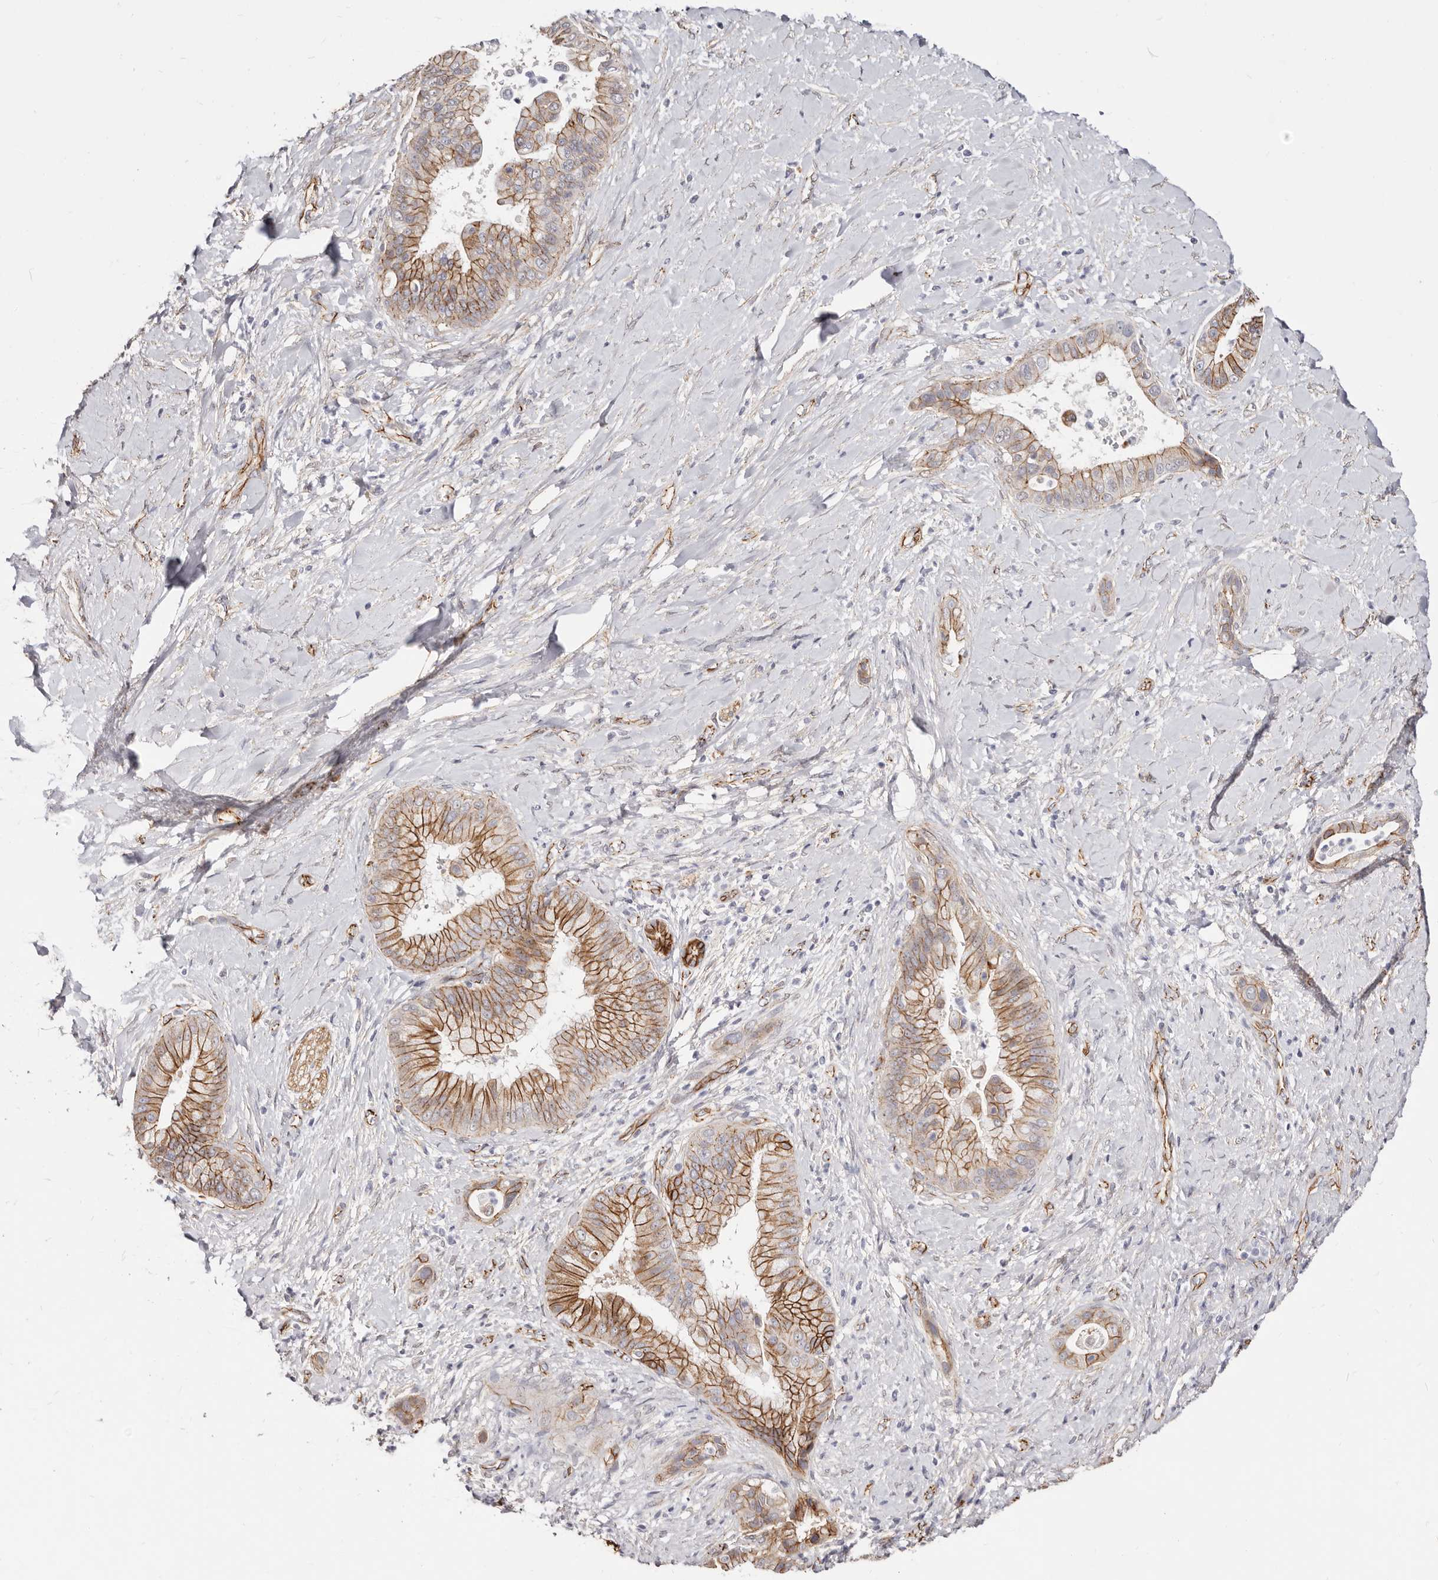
{"staining": {"intensity": "strong", "quantity": ">75%", "location": "cytoplasmic/membranous"}, "tissue": "liver cancer", "cell_type": "Tumor cells", "image_type": "cancer", "snomed": [{"axis": "morphology", "description": "Cholangiocarcinoma"}, {"axis": "topography", "description": "Liver"}], "caption": "A high-resolution photomicrograph shows immunohistochemistry (IHC) staining of cholangiocarcinoma (liver), which reveals strong cytoplasmic/membranous expression in approximately >75% of tumor cells.", "gene": "CTNNB1", "patient": {"sex": "female", "age": 54}}